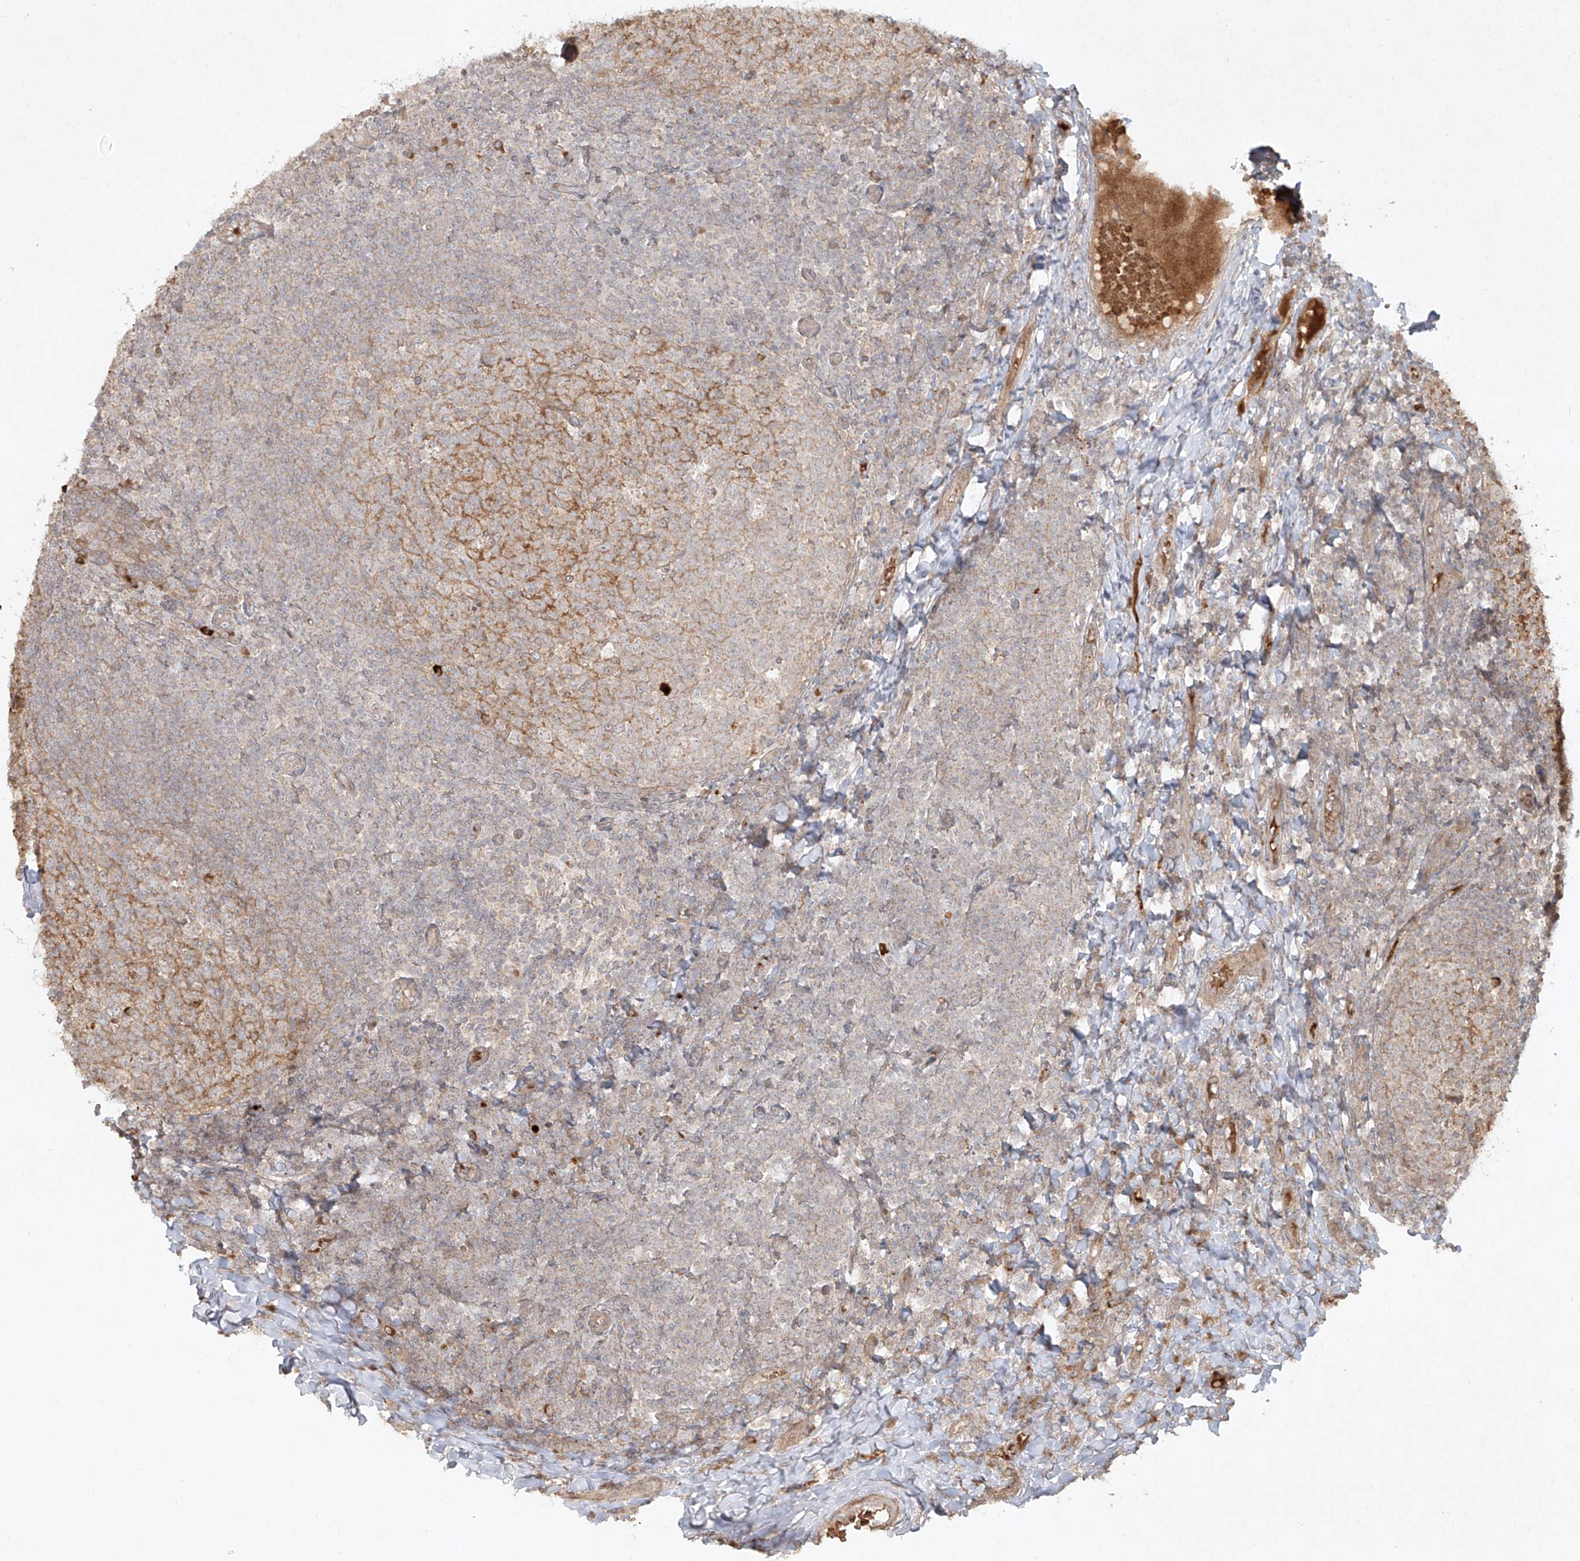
{"staining": {"intensity": "negative", "quantity": "none", "location": "none"}, "tissue": "tonsil", "cell_type": "Germinal center cells", "image_type": "normal", "snomed": [{"axis": "morphology", "description": "Normal tissue, NOS"}, {"axis": "topography", "description": "Tonsil"}], "caption": "There is no significant staining in germinal center cells of tonsil. (Brightfield microscopy of DAB (3,3'-diaminobenzidine) immunohistochemistry (IHC) at high magnification).", "gene": "CYYR1", "patient": {"sex": "female", "age": 19}}